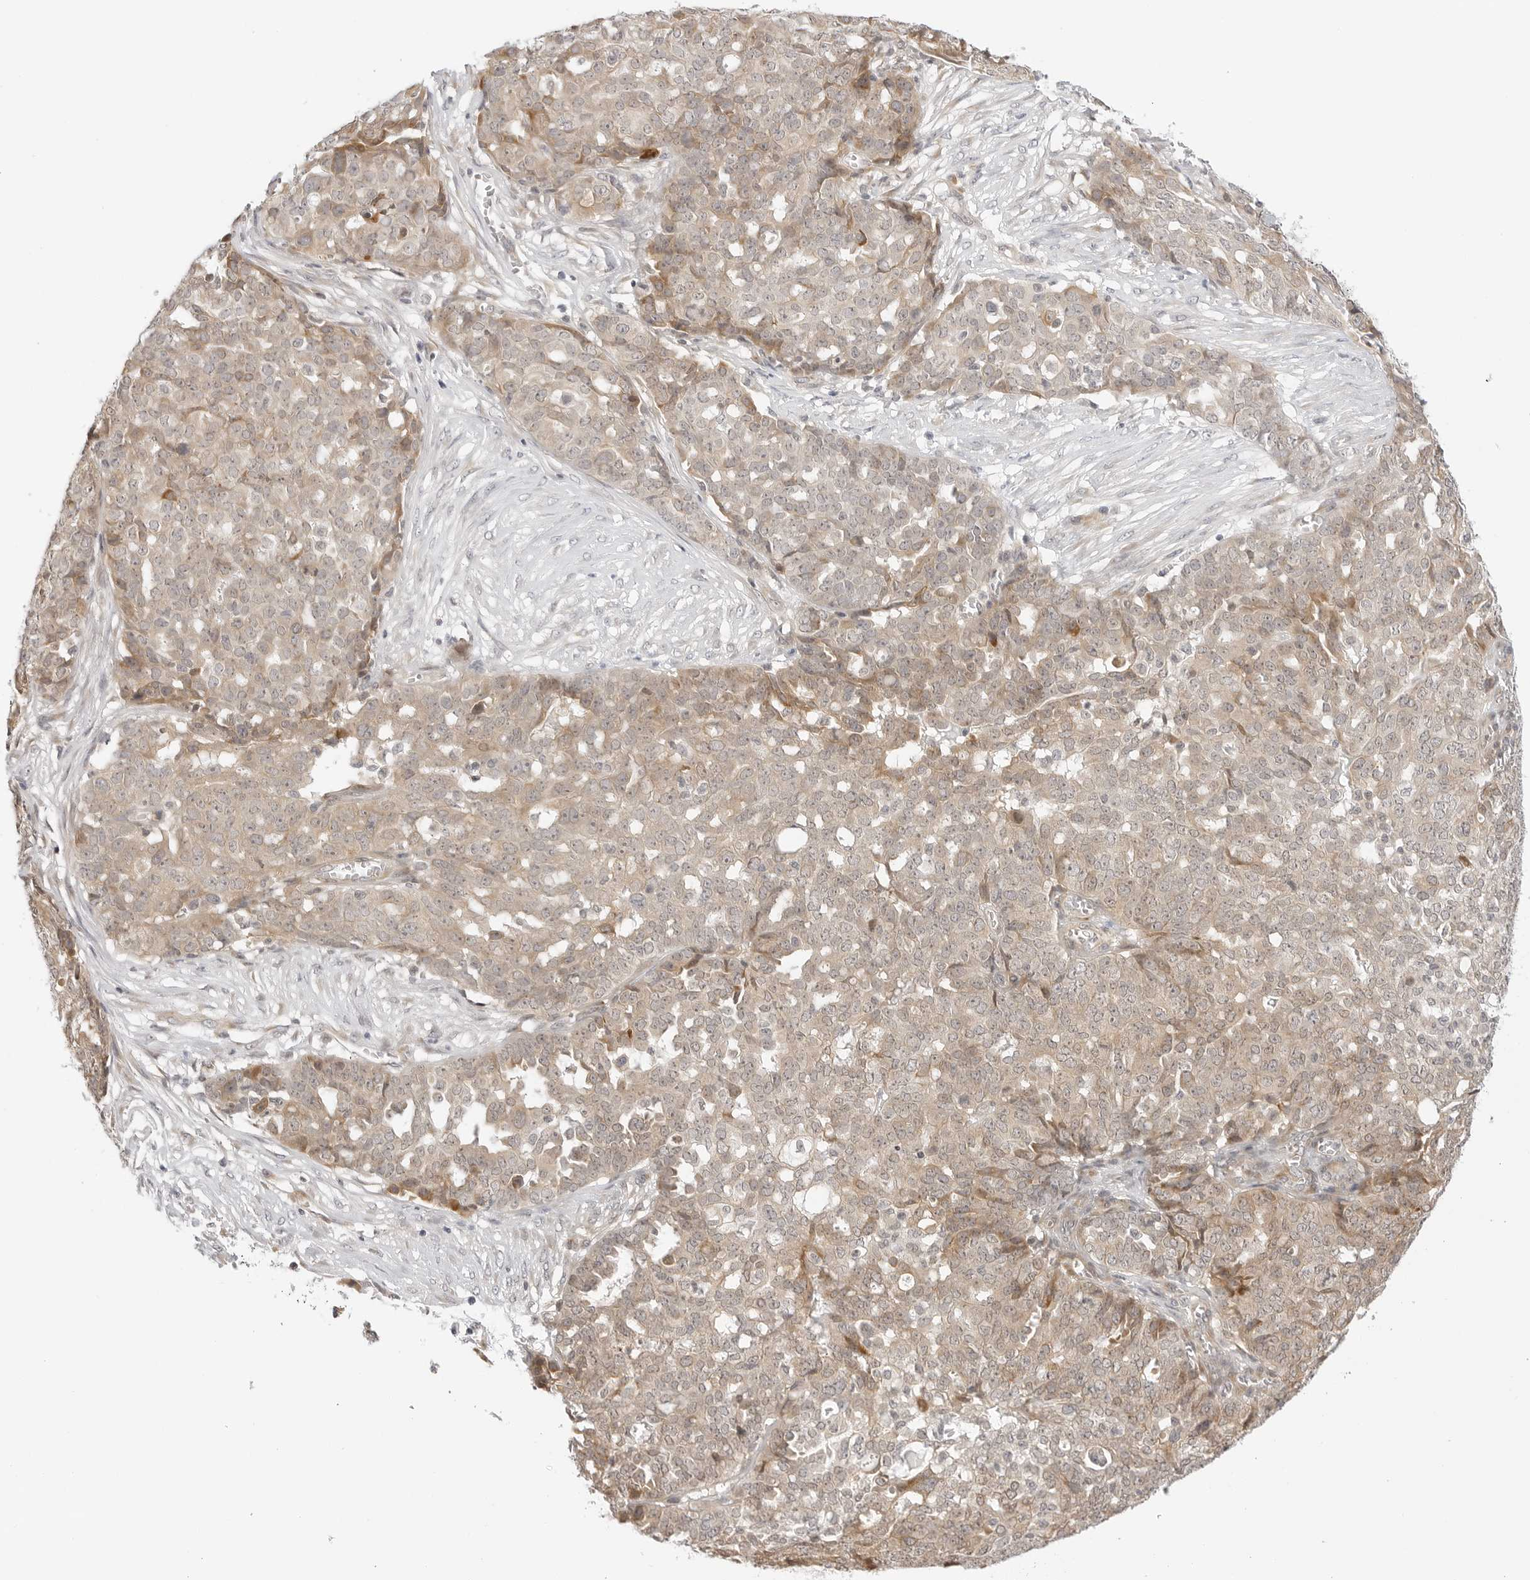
{"staining": {"intensity": "weak", "quantity": ">75%", "location": "cytoplasmic/membranous"}, "tissue": "ovarian cancer", "cell_type": "Tumor cells", "image_type": "cancer", "snomed": [{"axis": "morphology", "description": "Cystadenocarcinoma, serous, NOS"}, {"axis": "topography", "description": "Soft tissue"}, {"axis": "topography", "description": "Ovary"}], "caption": "The histopathology image reveals immunohistochemical staining of ovarian serous cystadenocarcinoma. There is weak cytoplasmic/membranous staining is present in about >75% of tumor cells.", "gene": "TCP1", "patient": {"sex": "female", "age": 57}}